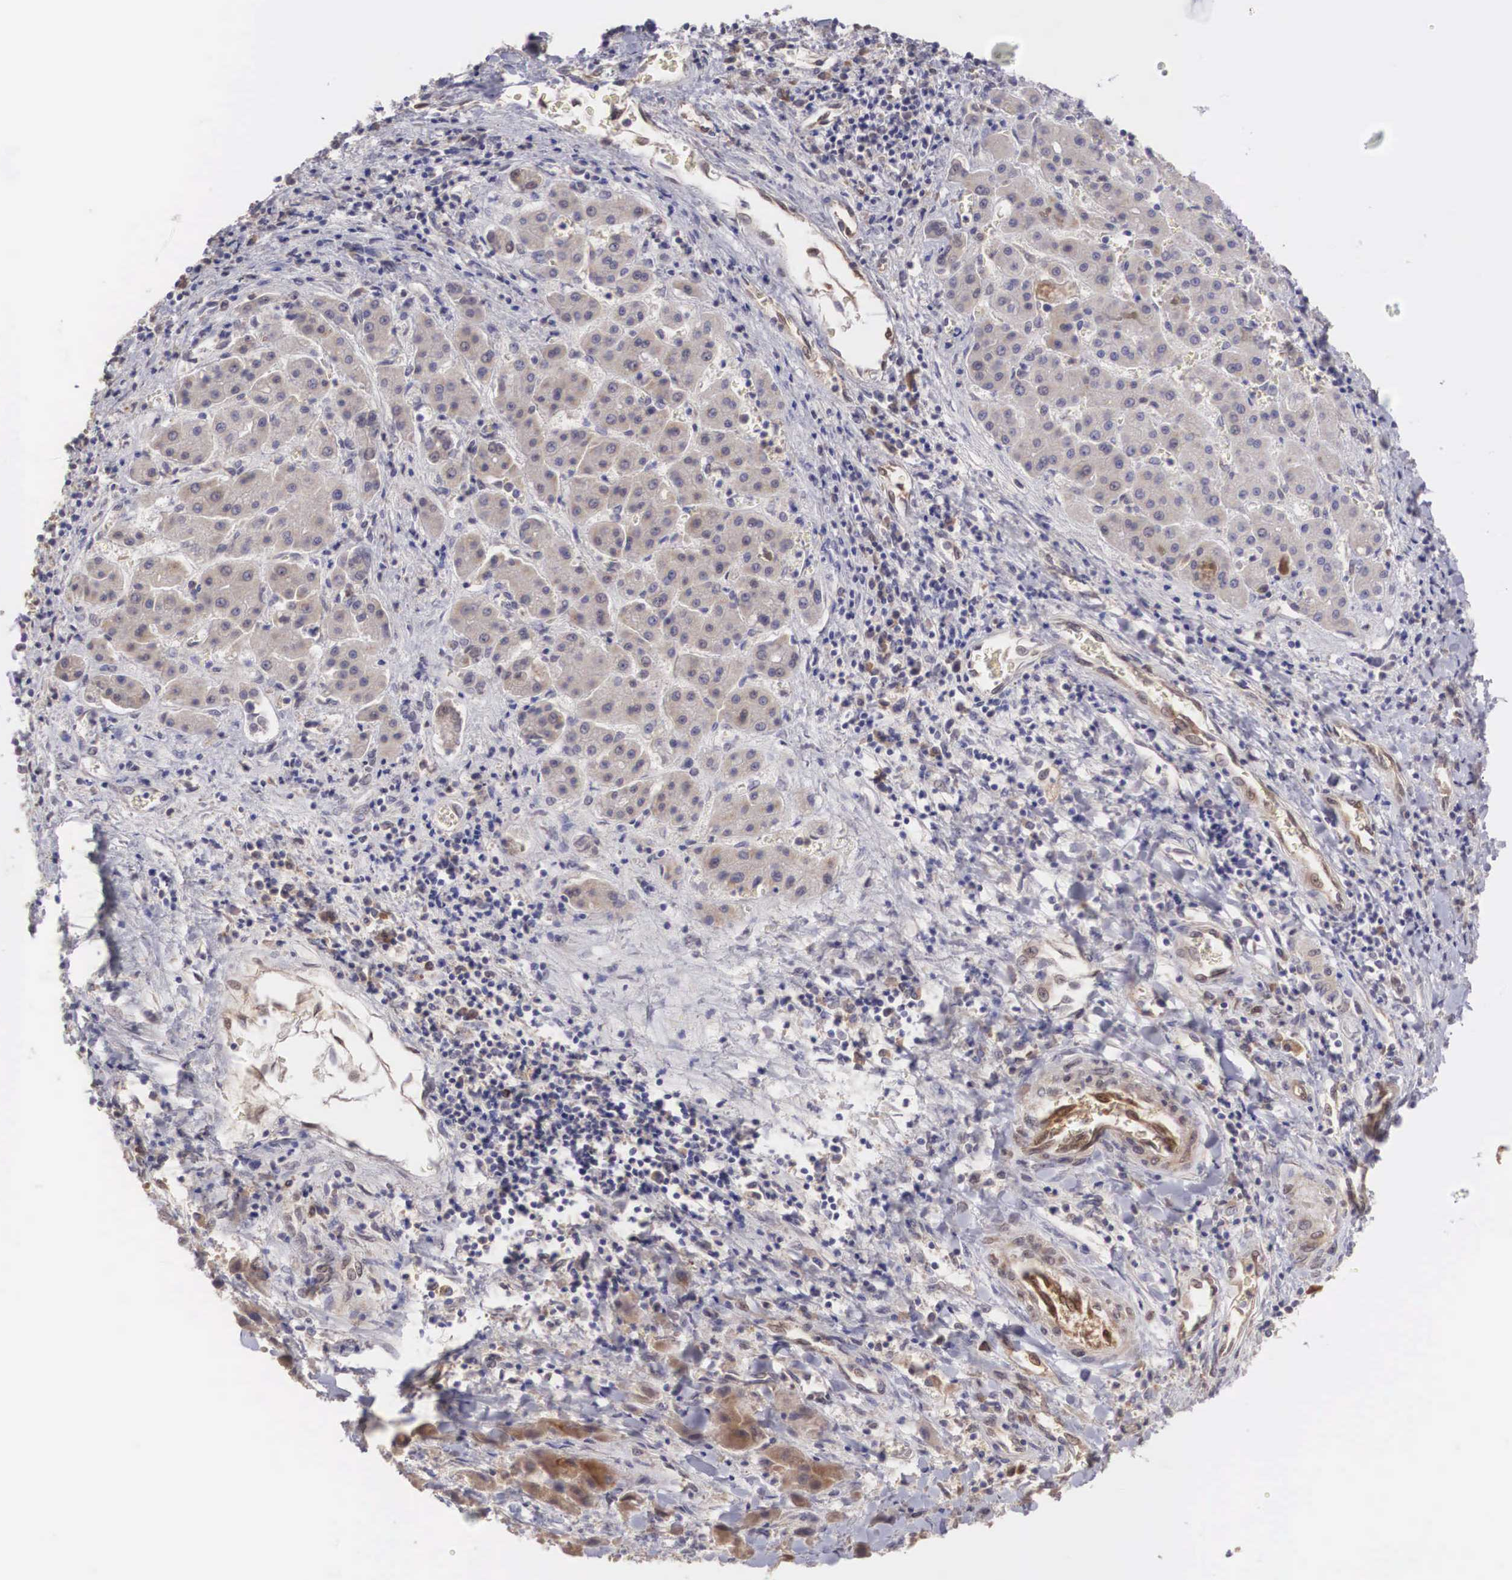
{"staining": {"intensity": "weak", "quantity": ">75%", "location": "cytoplasmic/membranous,nuclear"}, "tissue": "liver cancer", "cell_type": "Tumor cells", "image_type": "cancer", "snomed": [{"axis": "morphology", "description": "Carcinoma, Hepatocellular, NOS"}, {"axis": "topography", "description": "Liver"}], "caption": "Liver hepatocellular carcinoma stained with IHC reveals weak cytoplasmic/membranous and nuclear positivity in about >75% of tumor cells.", "gene": "DNAJB7", "patient": {"sex": "male", "age": 24}}